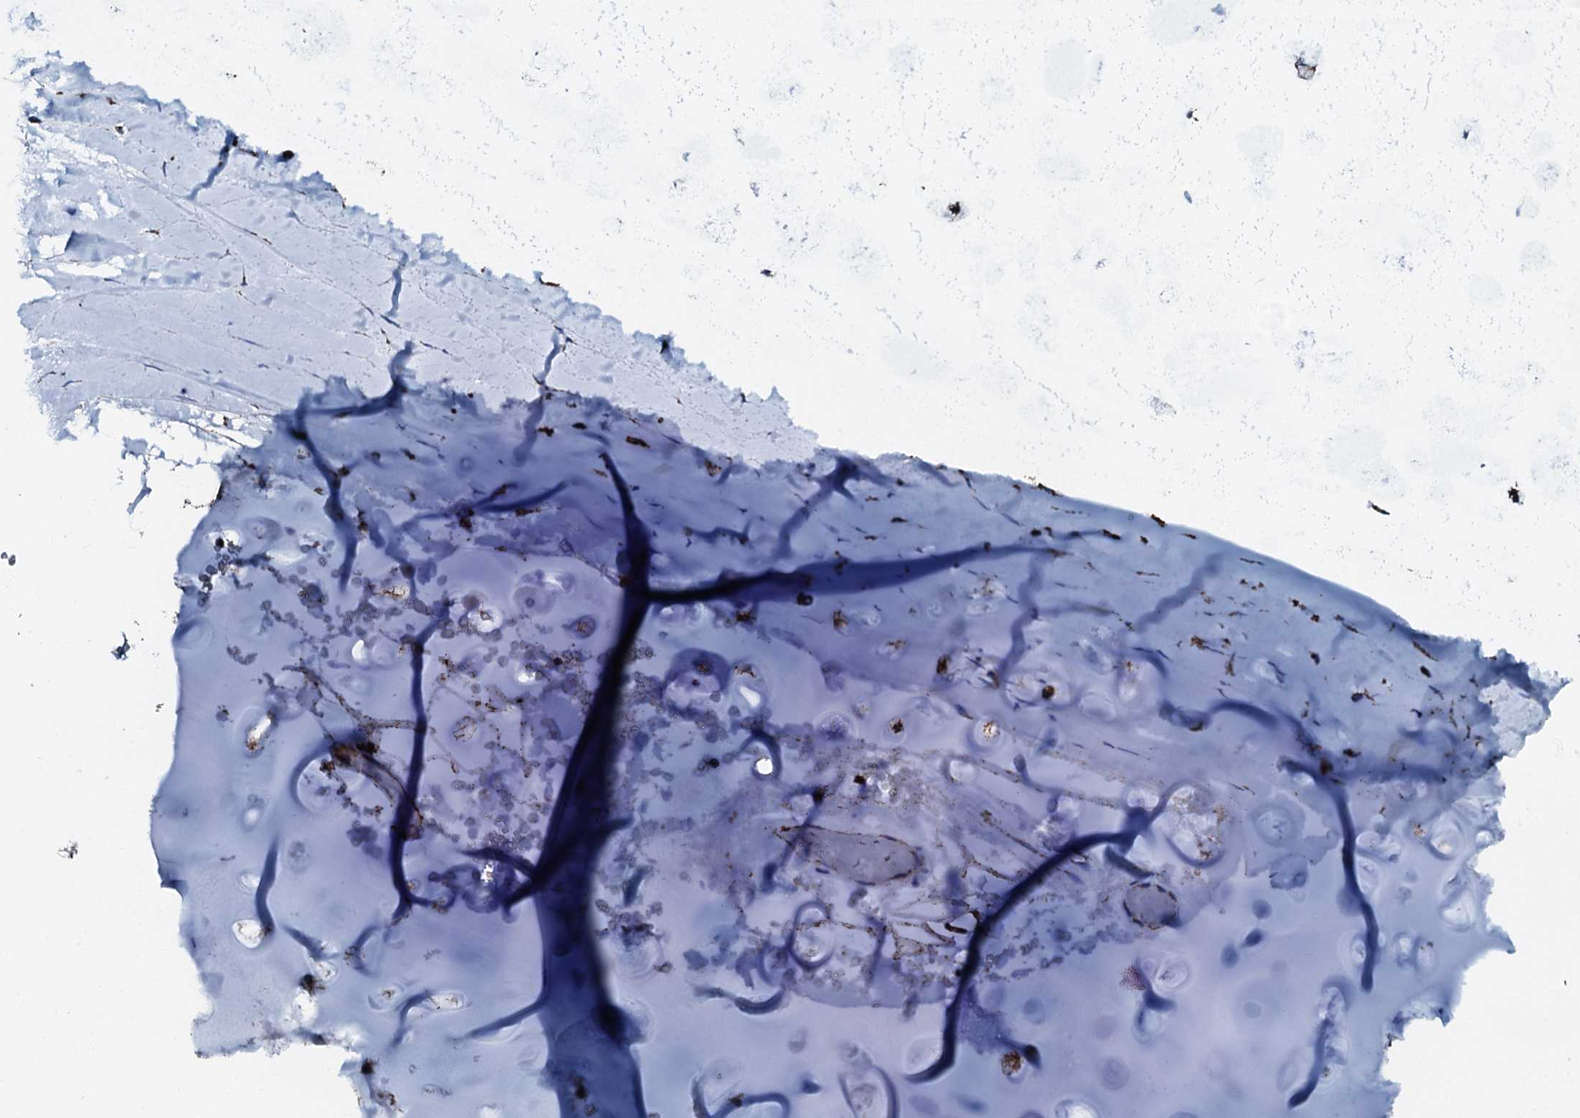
{"staining": {"intensity": "strong", "quantity": ">75%", "location": "cytoplasmic/membranous"}, "tissue": "adipose tissue", "cell_type": "Adipocytes", "image_type": "normal", "snomed": [{"axis": "morphology", "description": "Normal tissue, NOS"}, {"axis": "morphology", "description": "Squamous cell carcinoma, NOS"}, {"axis": "topography", "description": "Lymph node"}, {"axis": "topography", "description": "Bronchus"}, {"axis": "topography", "description": "Lung"}], "caption": "Brown immunohistochemical staining in unremarkable human adipose tissue shows strong cytoplasmic/membranous positivity in about >75% of adipocytes.", "gene": "HADH", "patient": {"sex": "male", "age": 66}}